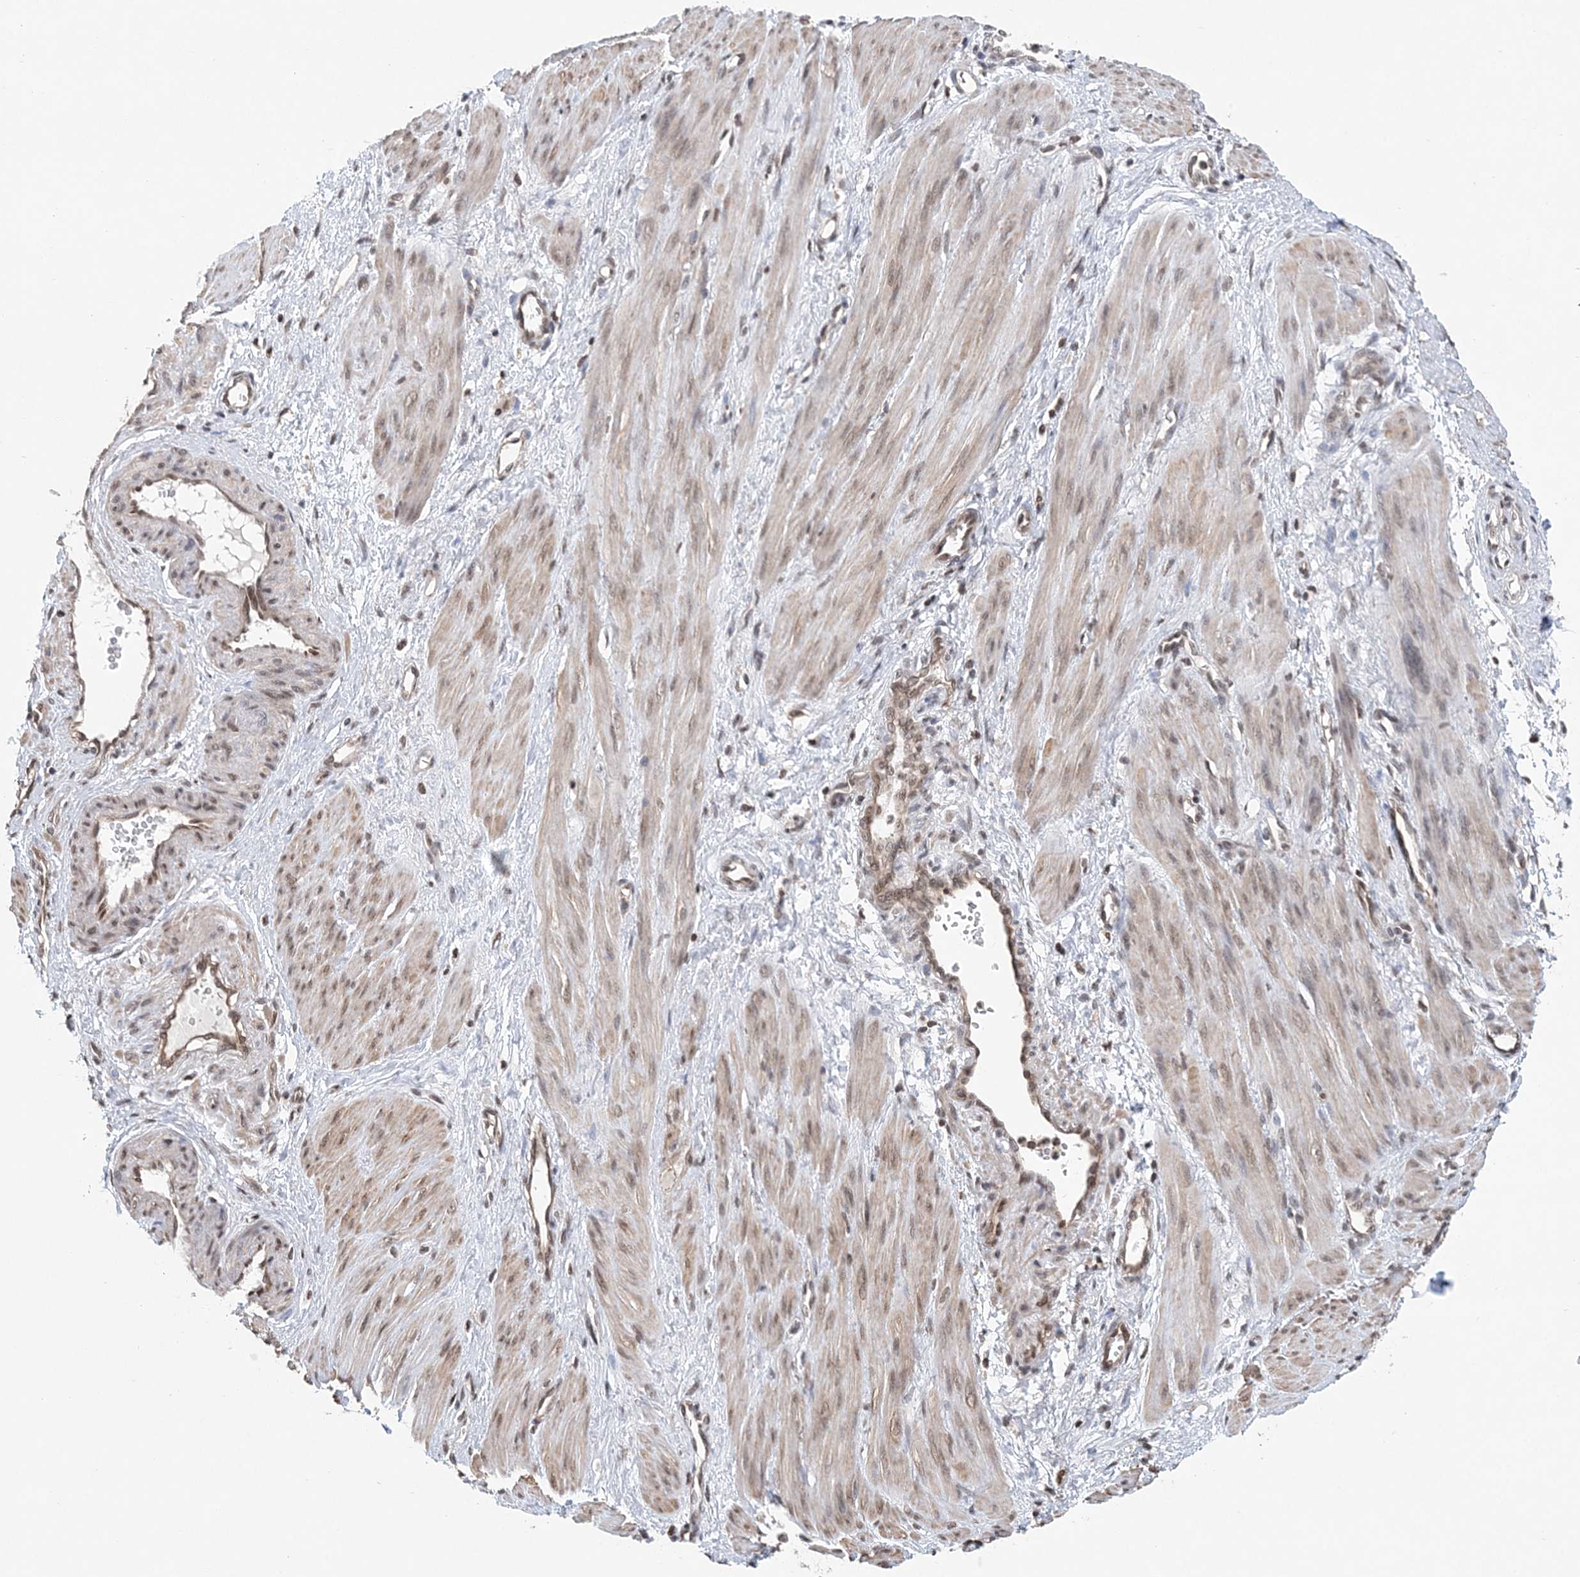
{"staining": {"intensity": "moderate", "quantity": ">75%", "location": "cytoplasmic/membranous,nuclear"}, "tissue": "smooth muscle", "cell_type": "Smooth muscle cells", "image_type": "normal", "snomed": [{"axis": "morphology", "description": "Normal tissue, NOS"}, {"axis": "topography", "description": "Endometrium"}], "caption": "Protein staining of benign smooth muscle exhibits moderate cytoplasmic/membranous,nuclear positivity in approximately >75% of smooth muscle cells.", "gene": "CCDC152", "patient": {"sex": "female", "age": 33}}